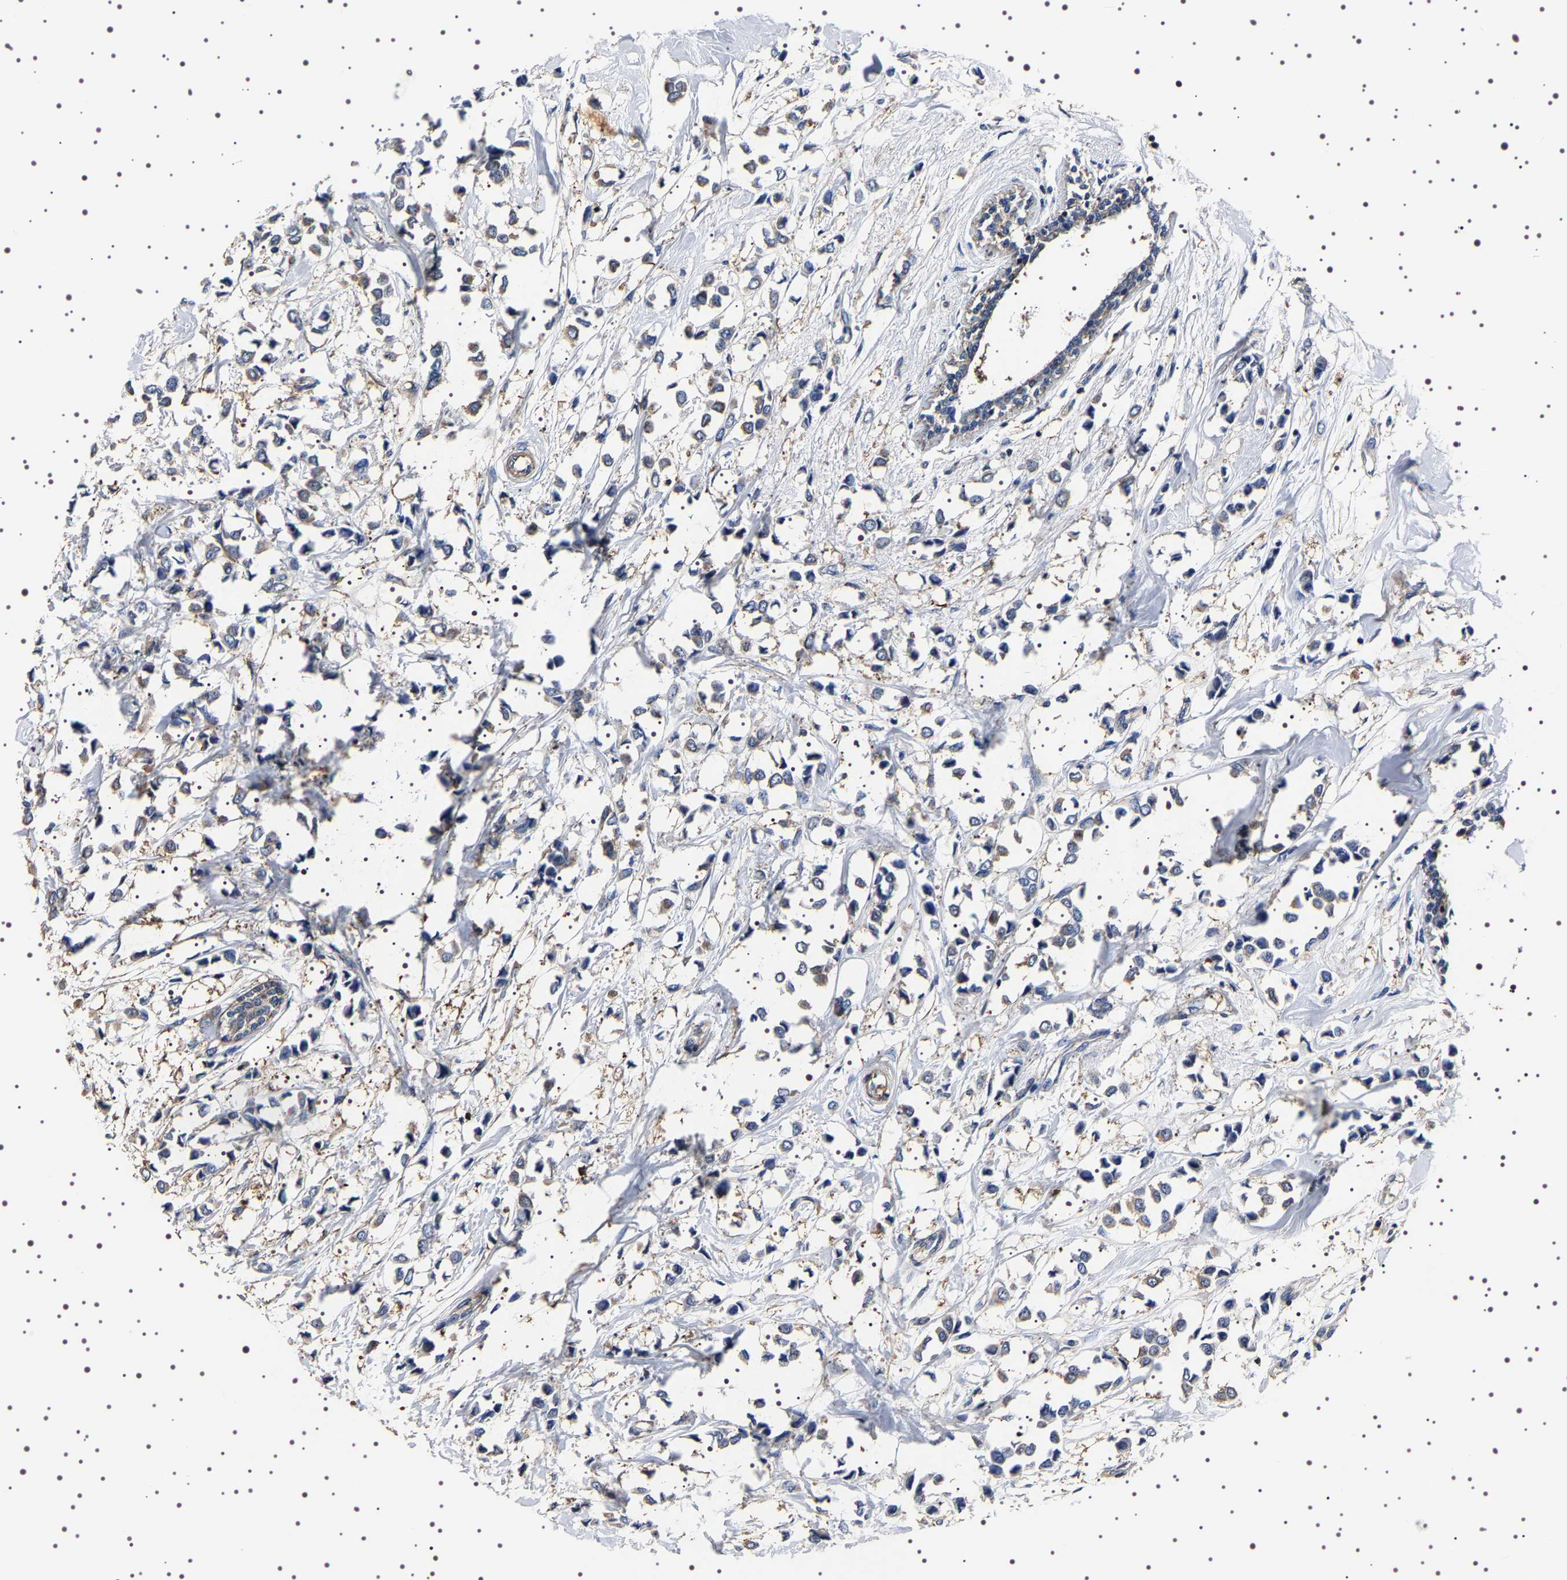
{"staining": {"intensity": "negative", "quantity": "none", "location": "none"}, "tissue": "breast cancer", "cell_type": "Tumor cells", "image_type": "cancer", "snomed": [{"axis": "morphology", "description": "Lobular carcinoma"}, {"axis": "topography", "description": "Breast"}], "caption": "This is an immunohistochemistry (IHC) micrograph of breast lobular carcinoma. There is no positivity in tumor cells.", "gene": "WDR1", "patient": {"sex": "female", "age": 51}}